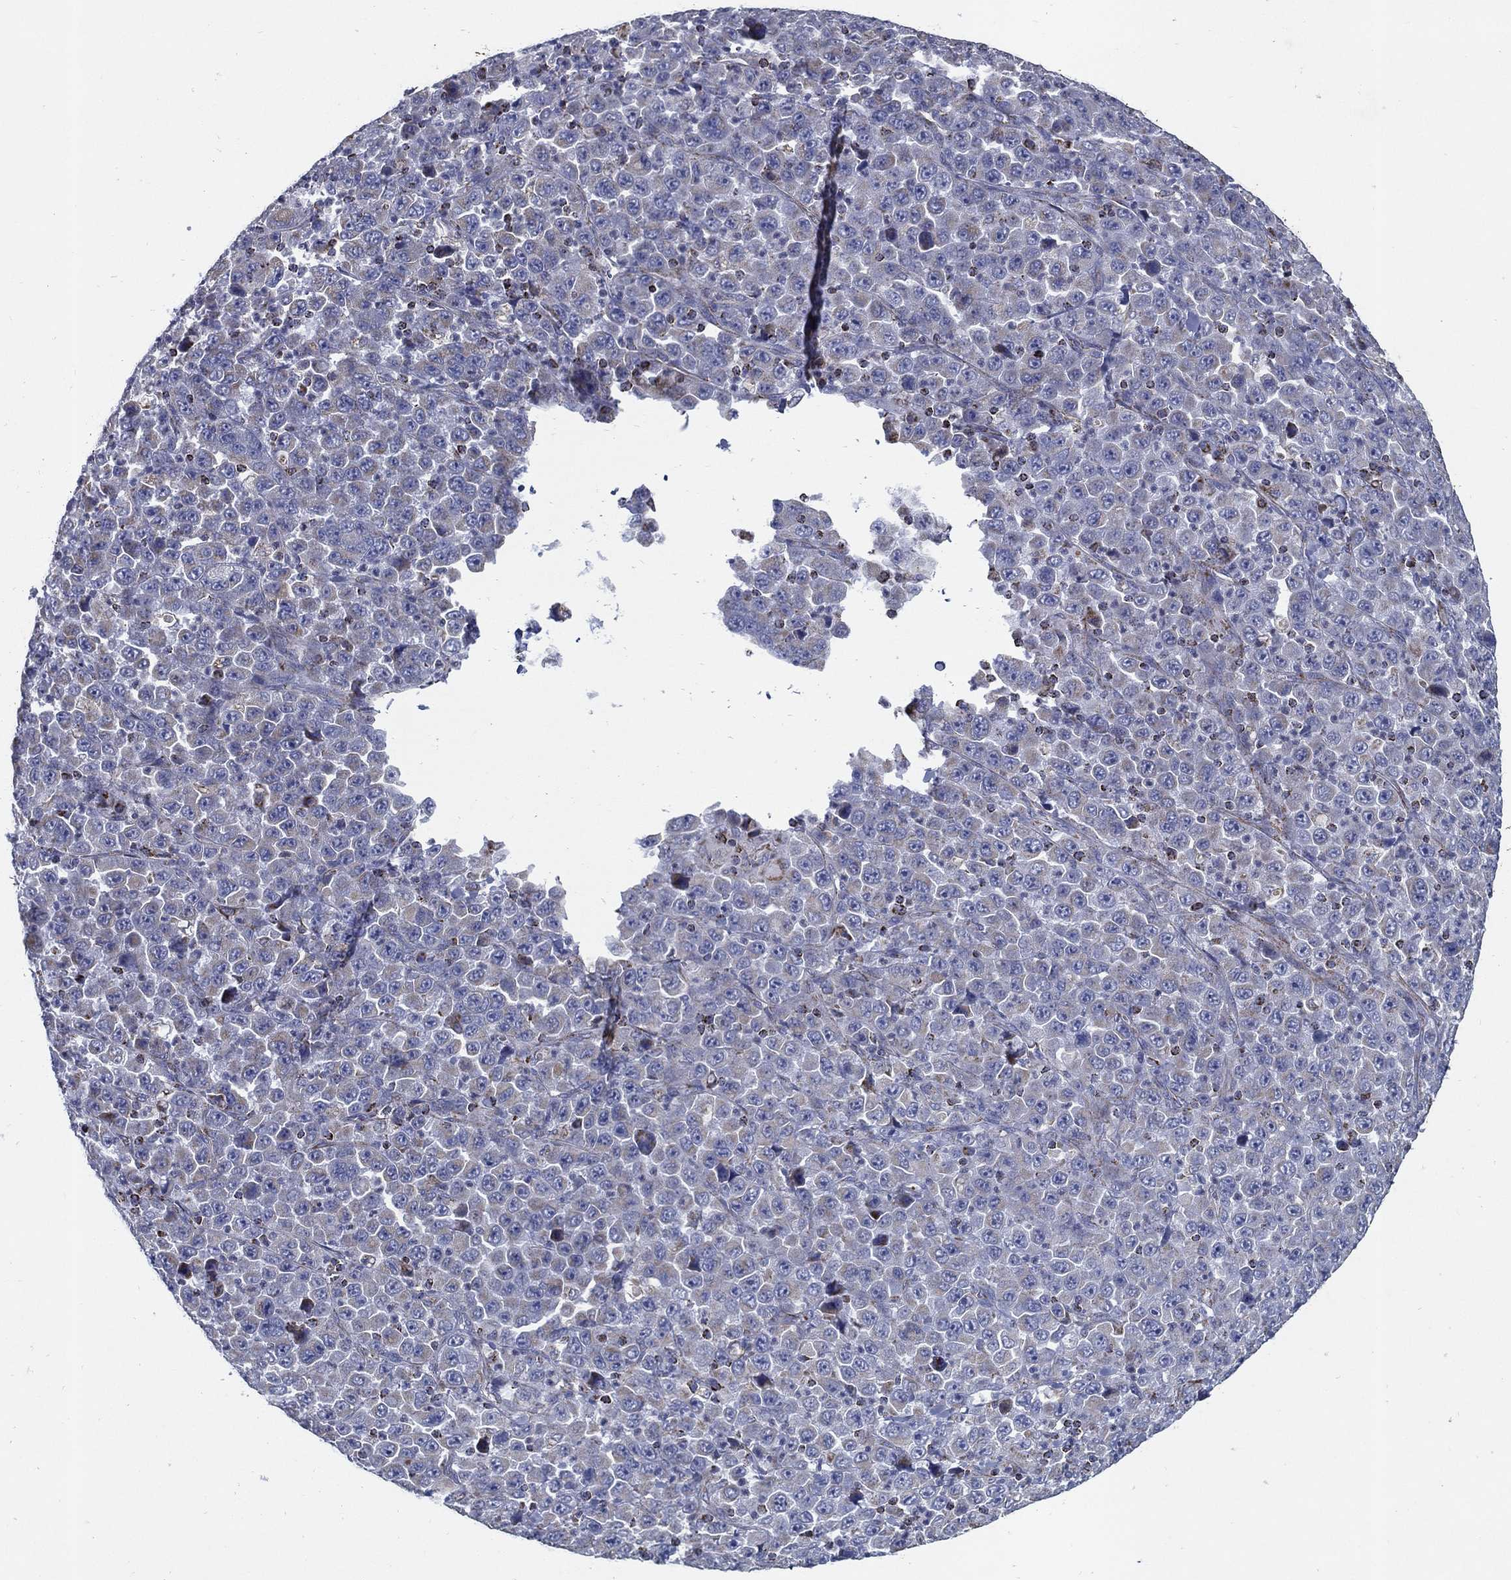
{"staining": {"intensity": "weak", "quantity": "<25%", "location": "cytoplasmic/membranous"}, "tissue": "stomach cancer", "cell_type": "Tumor cells", "image_type": "cancer", "snomed": [{"axis": "morphology", "description": "Normal tissue, NOS"}, {"axis": "morphology", "description": "Adenocarcinoma, NOS"}, {"axis": "topography", "description": "Stomach, upper"}, {"axis": "topography", "description": "Stomach"}], "caption": "An IHC photomicrograph of stomach cancer (adenocarcinoma) is shown. There is no staining in tumor cells of stomach cancer (adenocarcinoma).", "gene": "SFXN1", "patient": {"sex": "male", "age": 59}}